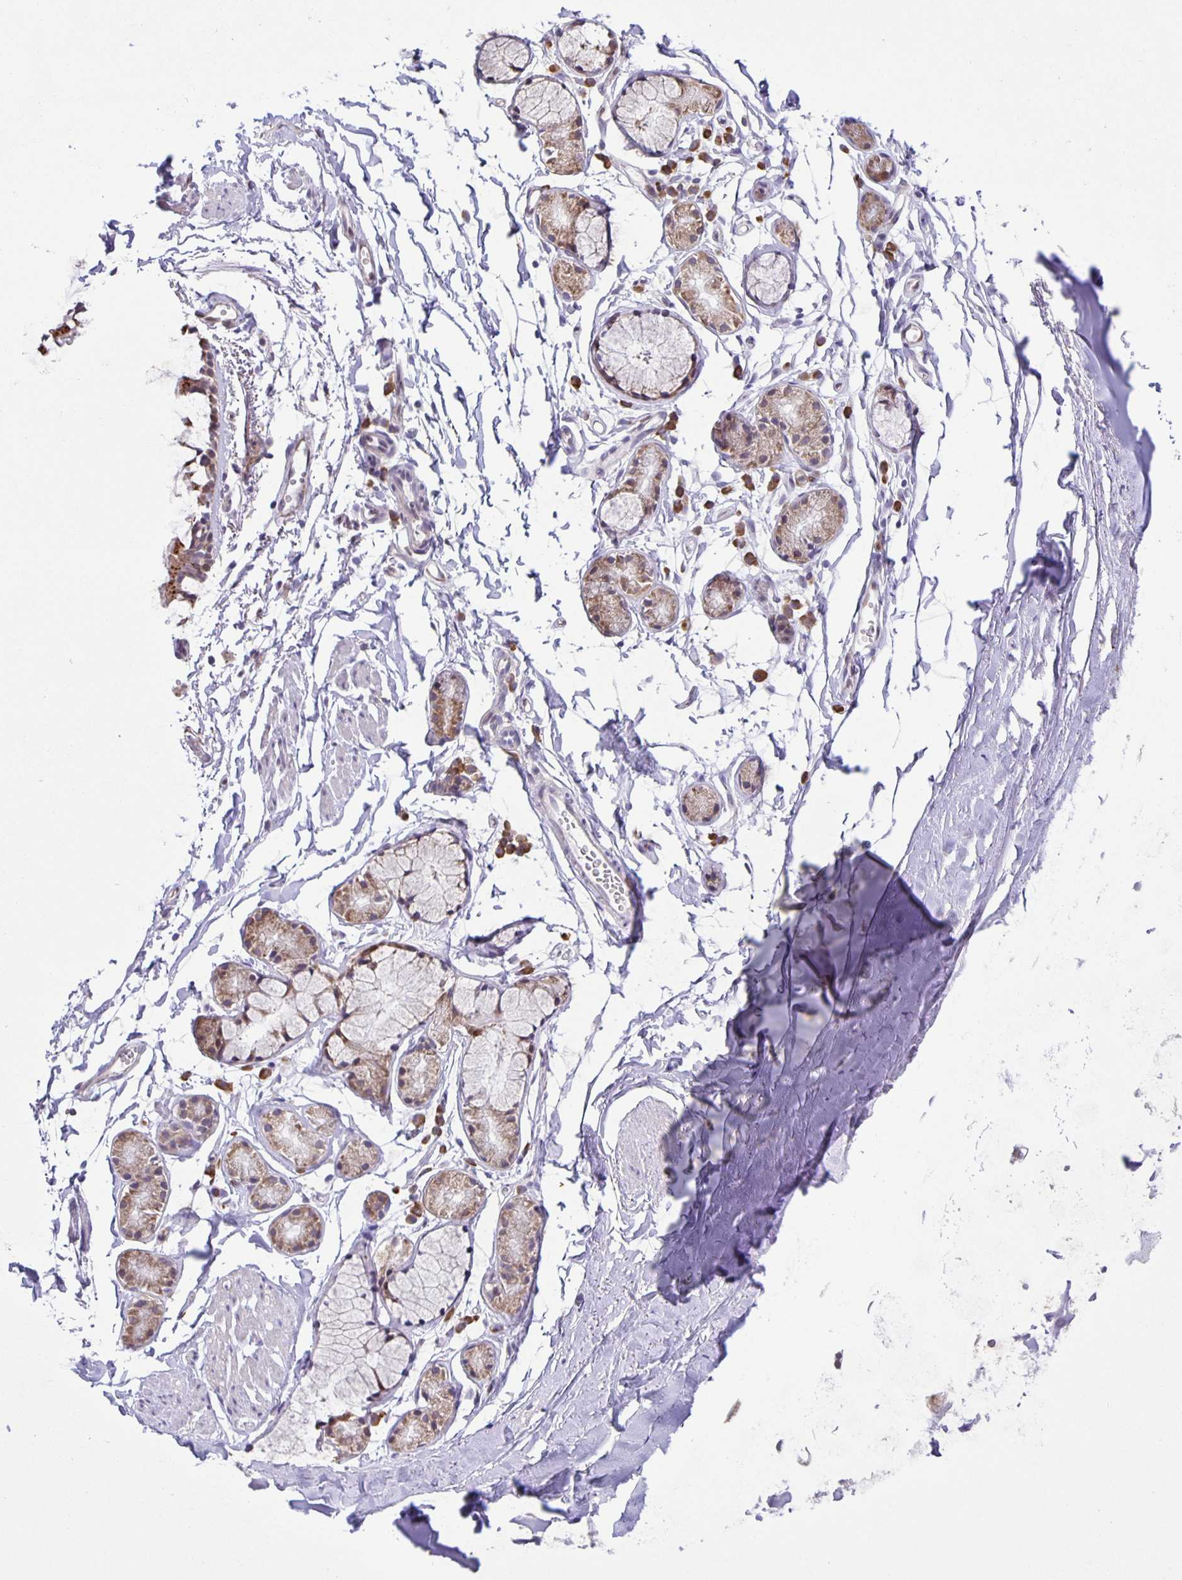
{"staining": {"intensity": "moderate", "quantity": ">75%", "location": "cytoplasmic/membranous"}, "tissue": "adipose tissue", "cell_type": "Adipocytes", "image_type": "normal", "snomed": [{"axis": "morphology", "description": "Normal tissue, NOS"}, {"axis": "topography", "description": "Cartilage tissue"}, {"axis": "topography", "description": "Bronchus"}, {"axis": "topography", "description": "Peripheral nerve tissue"}], "caption": "Benign adipose tissue was stained to show a protein in brown. There is medium levels of moderate cytoplasmic/membranous positivity in about >75% of adipocytes.", "gene": "MAPK12", "patient": {"sex": "female", "age": 59}}